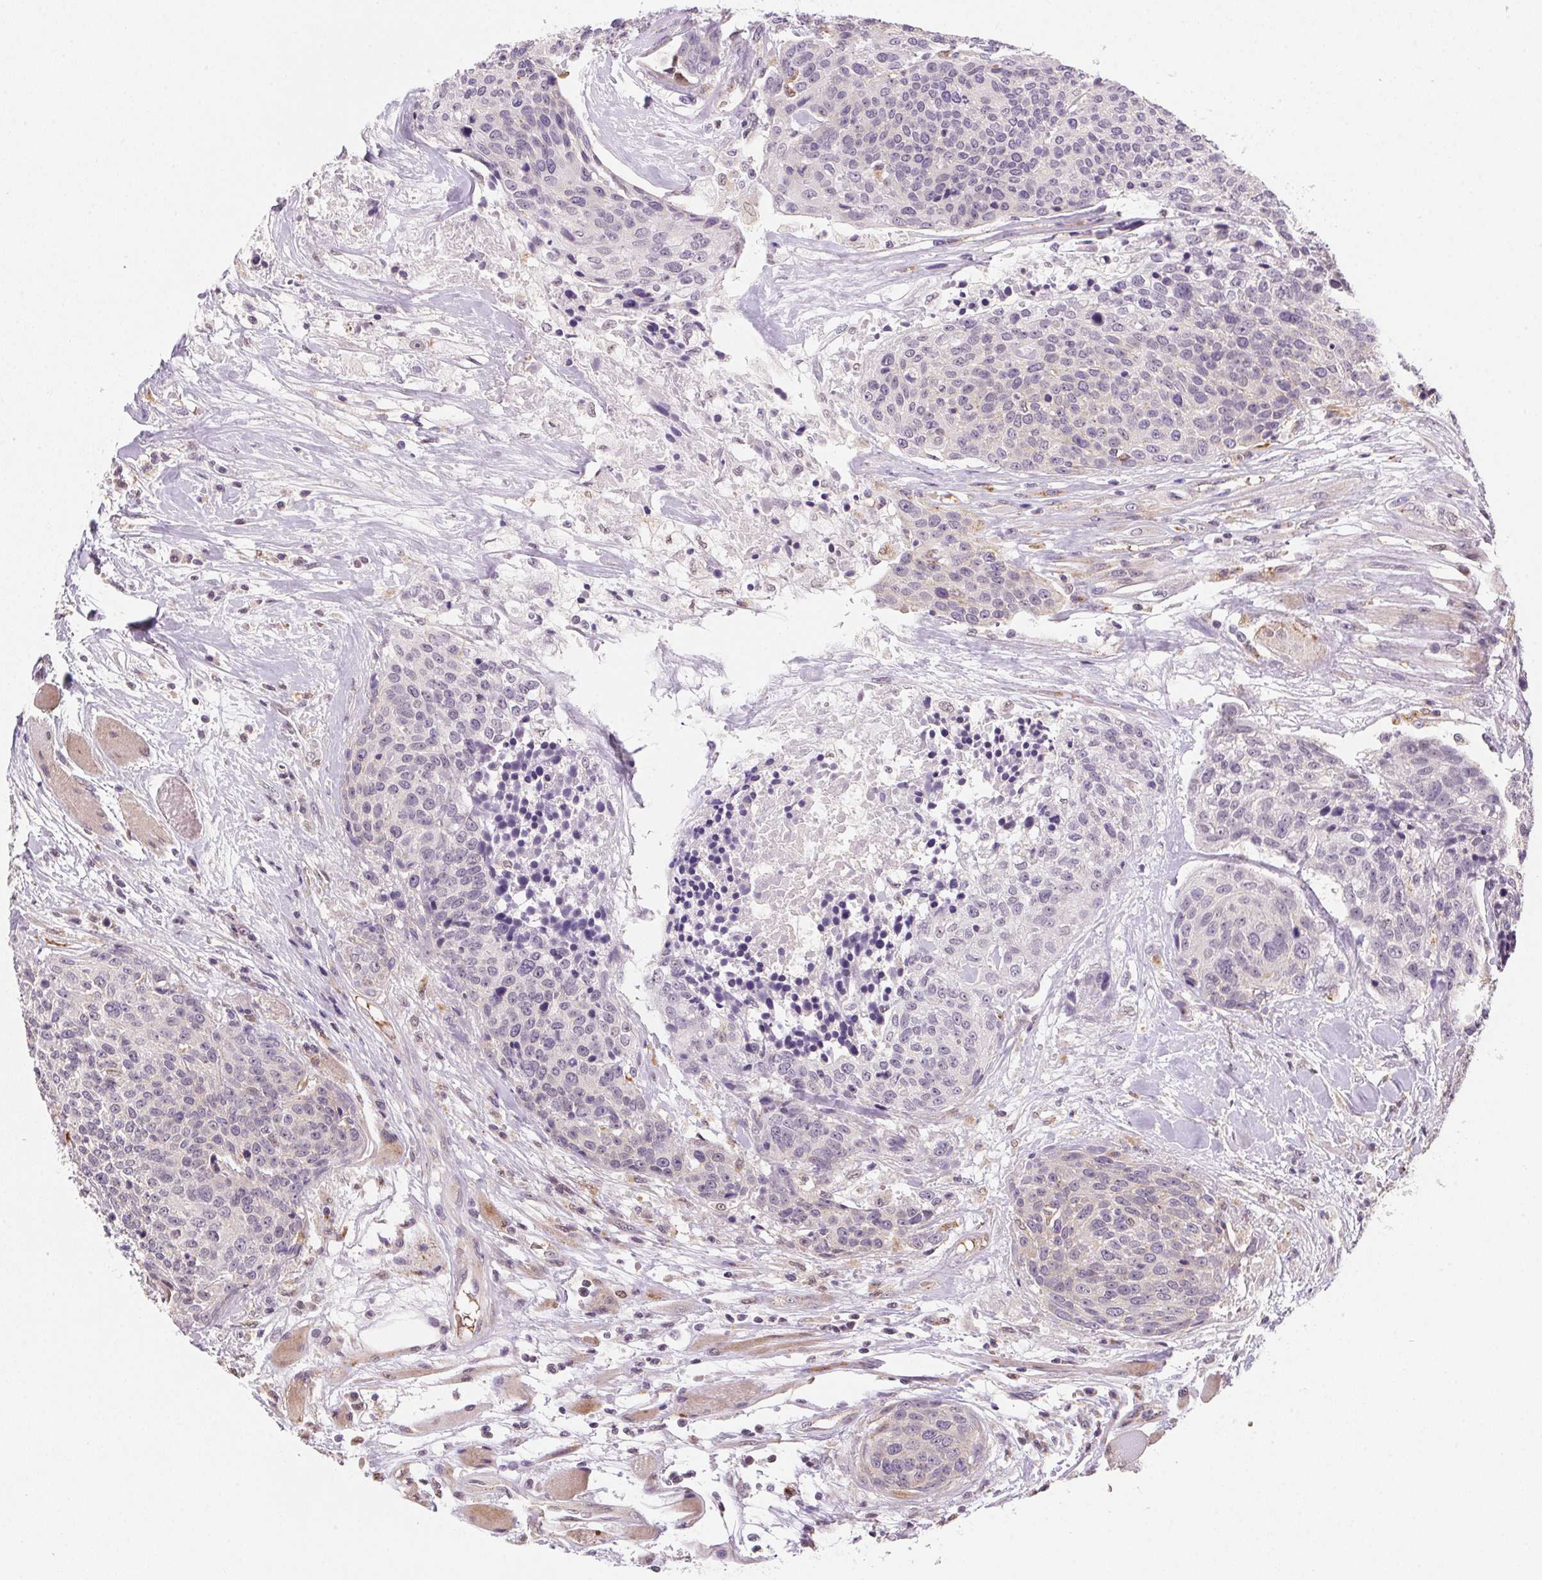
{"staining": {"intensity": "negative", "quantity": "none", "location": "none"}, "tissue": "head and neck cancer", "cell_type": "Tumor cells", "image_type": "cancer", "snomed": [{"axis": "morphology", "description": "Squamous cell carcinoma, NOS"}, {"axis": "topography", "description": "Oral tissue"}, {"axis": "topography", "description": "Head-Neck"}], "caption": "Immunohistochemistry (IHC) micrograph of neoplastic tissue: human head and neck squamous cell carcinoma stained with DAB reveals no significant protein expression in tumor cells. (DAB immunohistochemistry visualized using brightfield microscopy, high magnification).", "gene": "METTL13", "patient": {"sex": "male", "age": 64}}